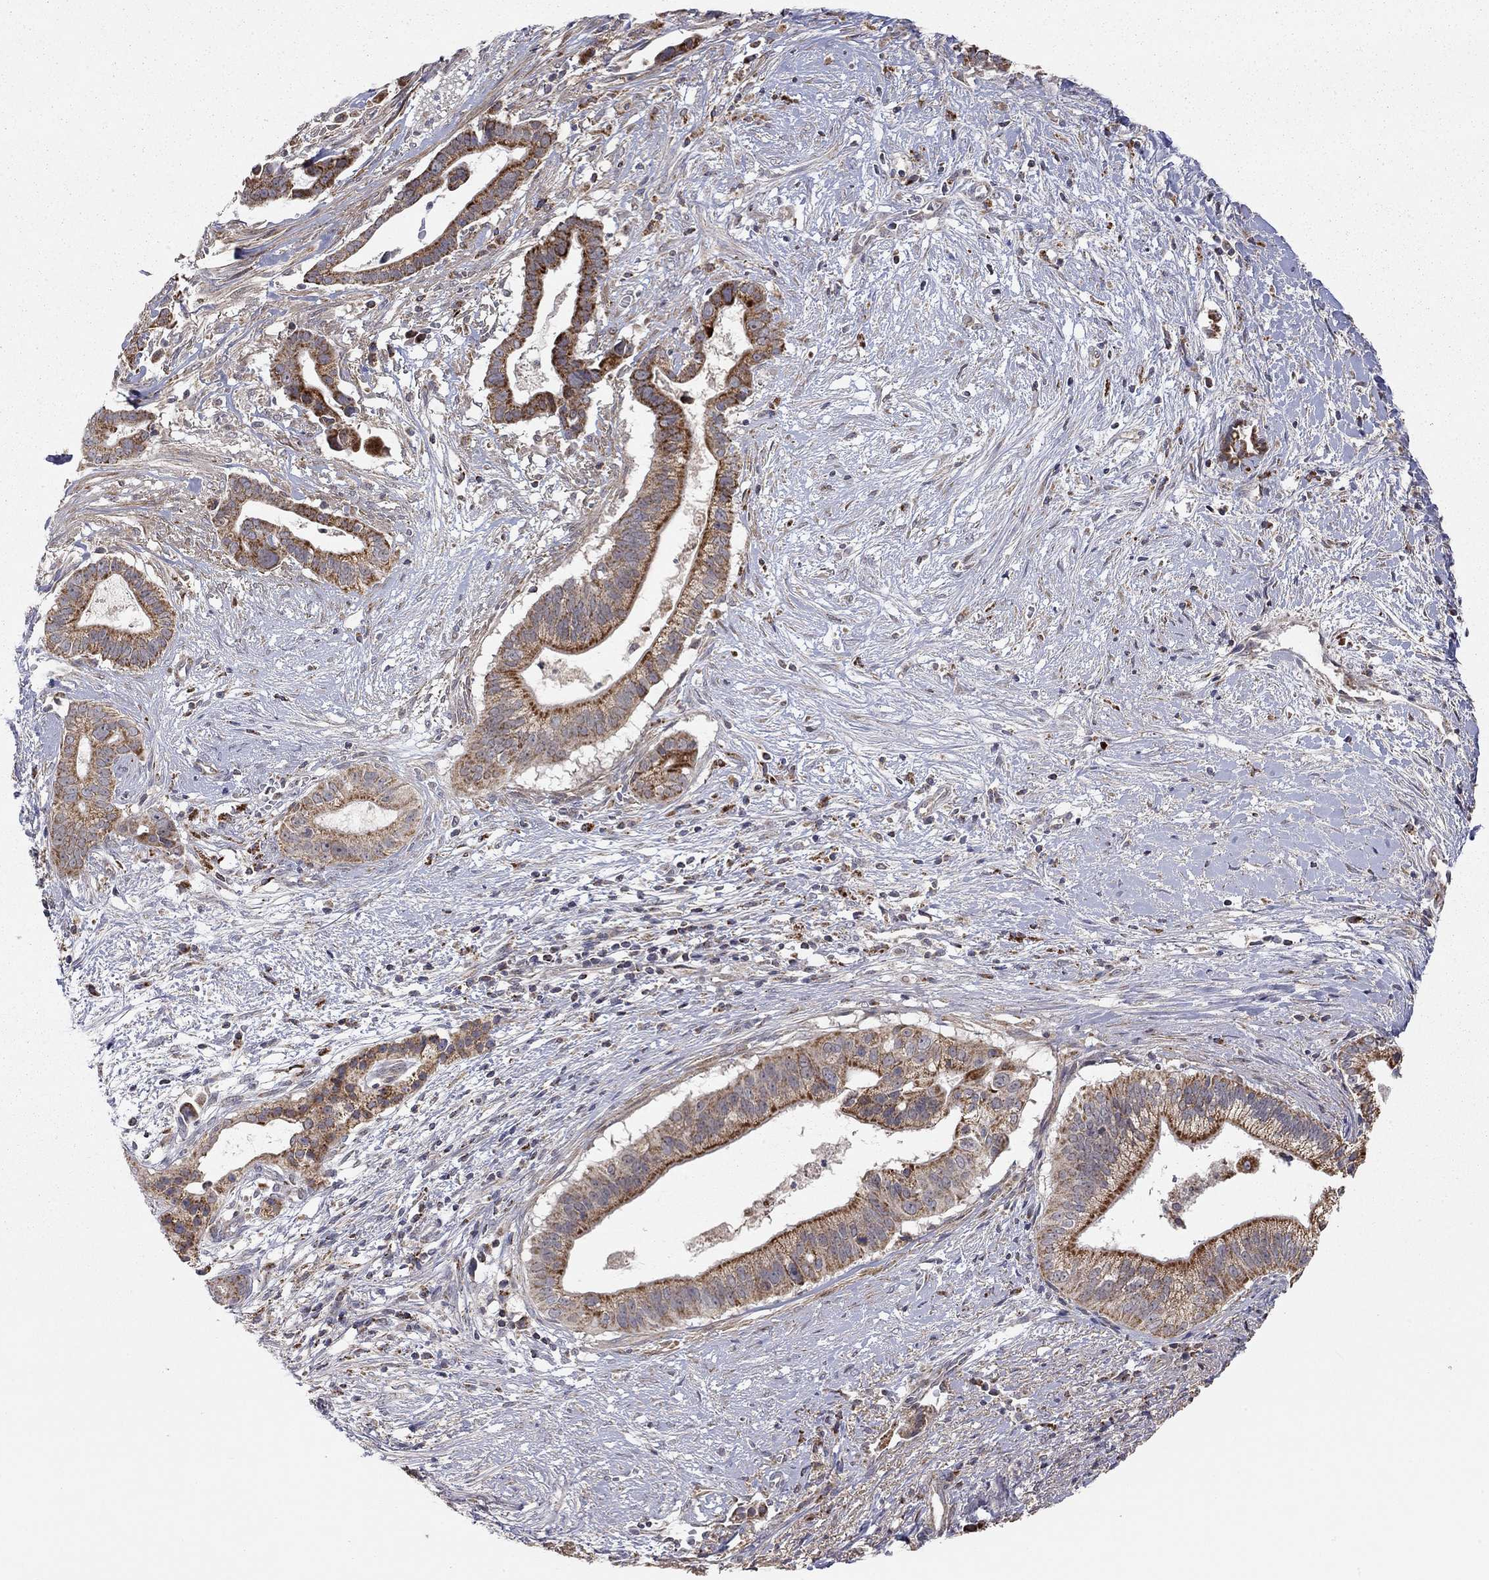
{"staining": {"intensity": "strong", "quantity": "25%-75%", "location": "cytoplasmic/membranous"}, "tissue": "pancreatic cancer", "cell_type": "Tumor cells", "image_type": "cancer", "snomed": [{"axis": "morphology", "description": "Adenocarcinoma, NOS"}, {"axis": "topography", "description": "Pancreas"}], "caption": "Protein staining of pancreatic cancer (adenocarcinoma) tissue displays strong cytoplasmic/membranous positivity in approximately 25%-75% of tumor cells.", "gene": "IDS", "patient": {"sex": "male", "age": 61}}